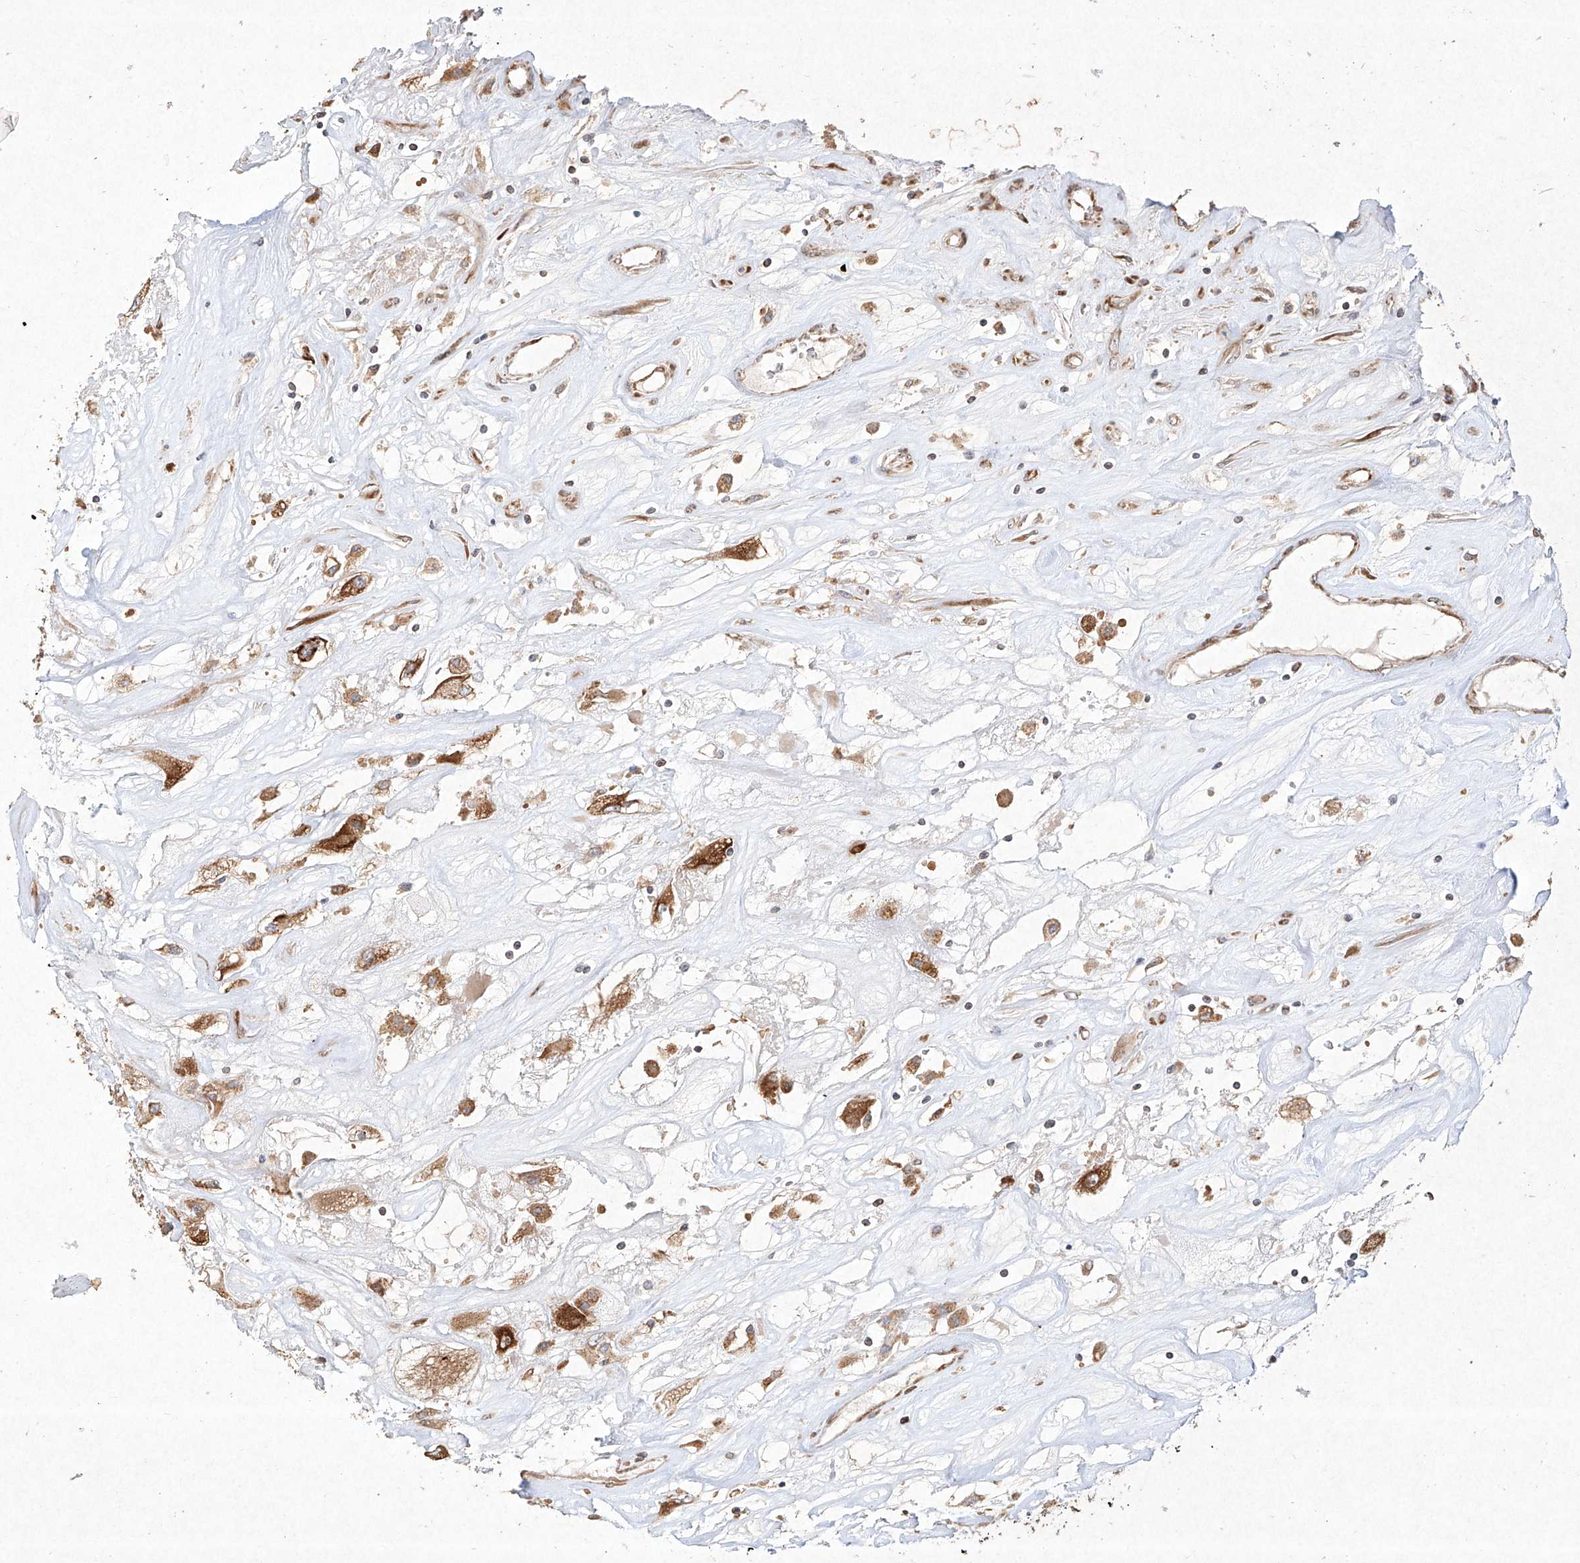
{"staining": {"intensity": "strong", "quantity": ">75%", "location": "cytoplasmic/membranous"}, "tissue": "renal cancer", "cell_type": "Tumor cells", "image_type": "cancer", "snomed": [{"axis": "morphology", "description": "Adenocarcinoma, NOS"}, {"axis": "topography", "description": "Kidney"}], "caption": "Approximately >75% of tumor cells in renal cancer exhibit strong cytoplasmic/membranous protein staining as visualized by brown immunohistochemical staining.", "gene": "SEMA3B", "patient": {"sex": "female", "age": 52}}